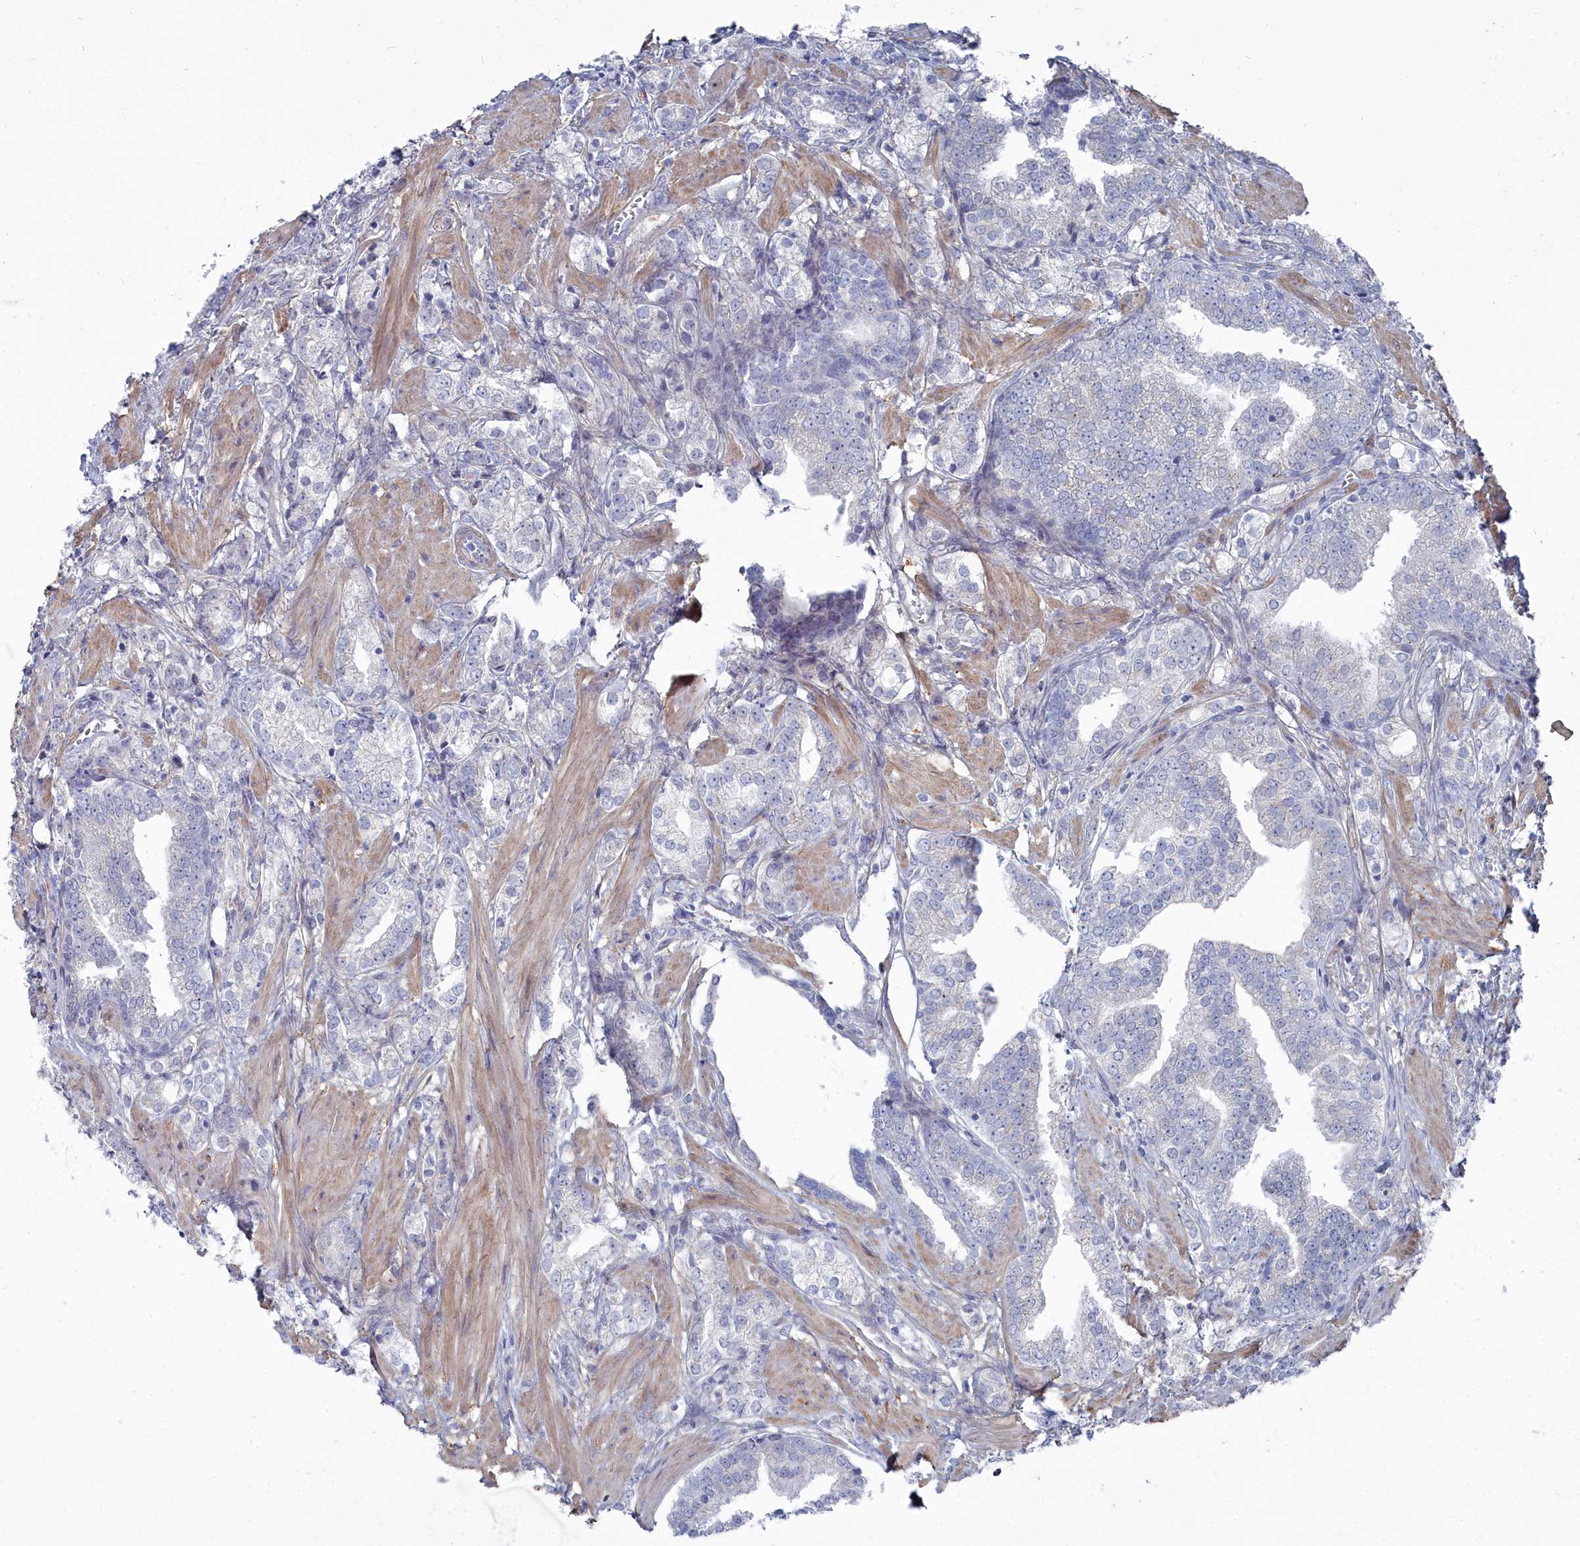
{"staining": {"intensity": "negative", "quantity": "none", "location": "none"}, "tissue": "prostate cancer", "cell_type": "Tumor cells", "image_type": "cancer", "snomed": [{"axis": "morphology", "description": "Adenocarcinoma, High grade"}, {"axis": "topography", "description": "Prostate"}], "caption": "Micrograph shows no protein positivity in tumor cells of high-grade adenocarcinoma (prostate) tissue.", "gene": "SHISAL2A", "patient": {"sex": "male", "age": 50}}